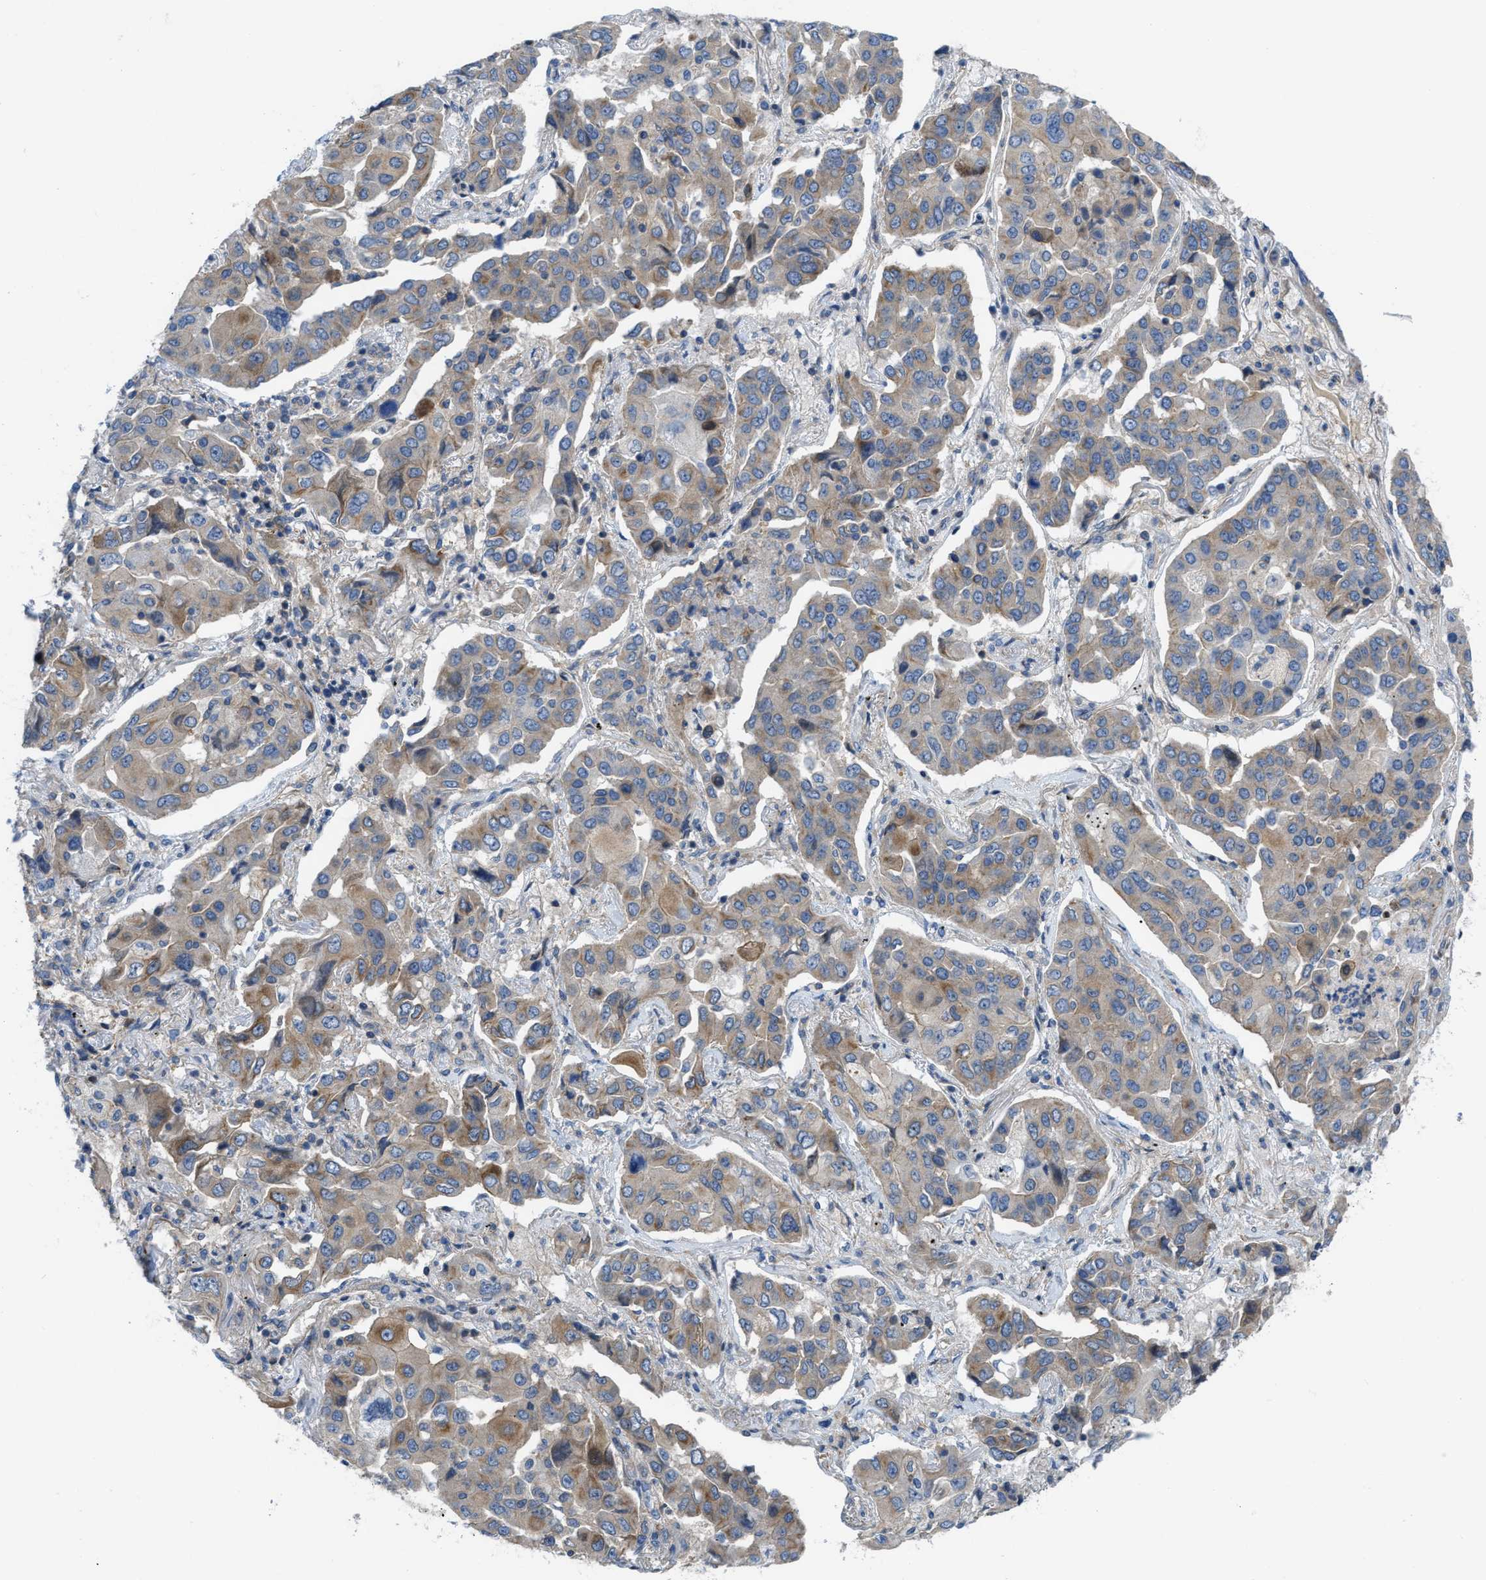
{"staining": {"intensity": "moderate", "quantity": ">75%", "location": "cytoplasmic/membranous"}, "tissue": "lung cancer", "cell_type": "Tumor cells", "image_type": "cancer", "snomed": [{"axis": "morphology", "description": "Adenocarcinoma, NOS"}, {"axis": "topography", "description": "Lung"}], "caption": "Human lung cancer stained with a protein marker demonstrates moderate staining in tumor cells.", "gene": "MYO18A", "patient": {"sex": "female", "age": 65}}